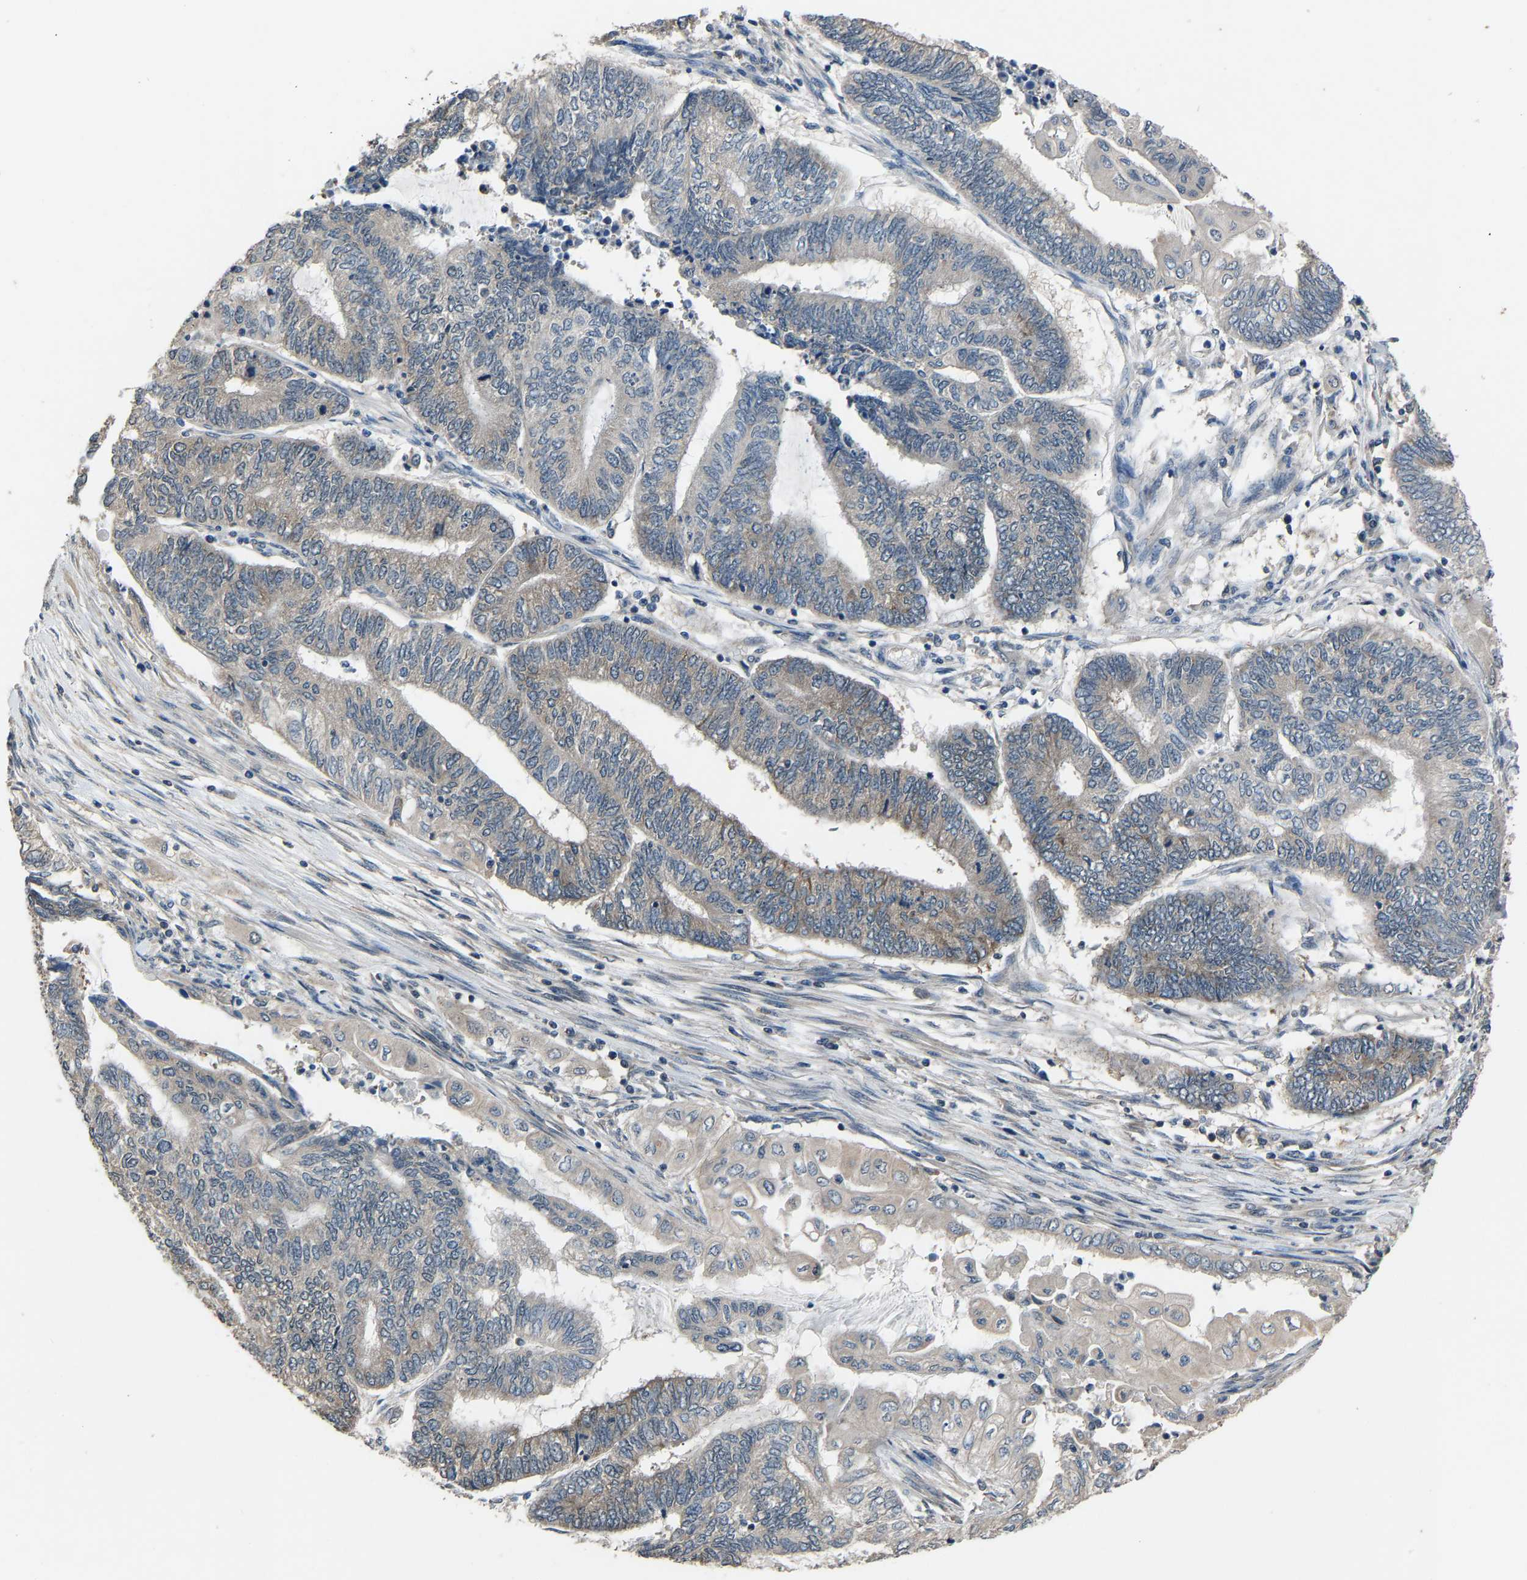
{"staining": {"intensity": "weak", "quantity": "25%-75%", "location": "cytoplasmic/membranous"}, "tissue": "endometrial cancer", "cell_type": "Tumor cells", "image_type": "cancer", "snomed": [{"axis": "morphology", "description": "Adenocarcinoma, NOS"}, {"axis": "topography", "description": "Uterus"}, {"axis": "topography", "description": "Endometrium"}], "caption": "Endometrial adenocarcinoma stained for a protein demonstrates weak cytoplasmic/membranous positivity in tumor cells.", "gene": "ABCC9", "patient": {"sex": "female", "age": 70}}